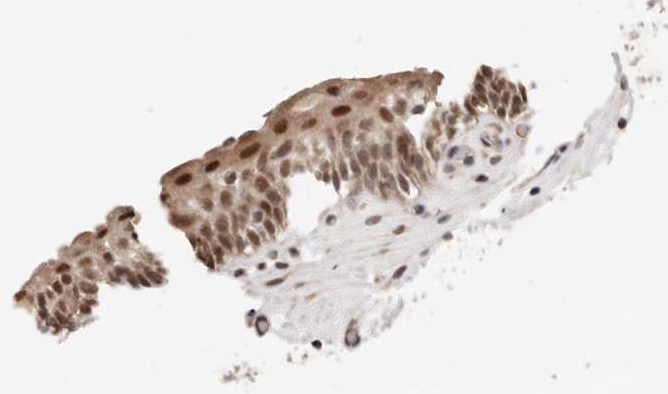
{"staining": {"intensity": "moderate", "quantity": ">75%", "location": "nuclear"}, "tissue": "urinary bladder", "cell_type": "Urothelial cells", "image_type": "normal", "snomed": [{"axis": "morphology", "description": "Normal tissue, NOS"}, {"axis": "topography", "description": "Urinary bladder"}], "caption": "A brown stain labels moderate nuclear staining of a protein in urothelial cells of benign human urinary bladder. (Stains: DAB in brown, nuclei in blue, Microscopy: brightfield microscopy at high magnification).", "gene": "CTNNBL1", "patient": {"sex": "male", "age": 83}}